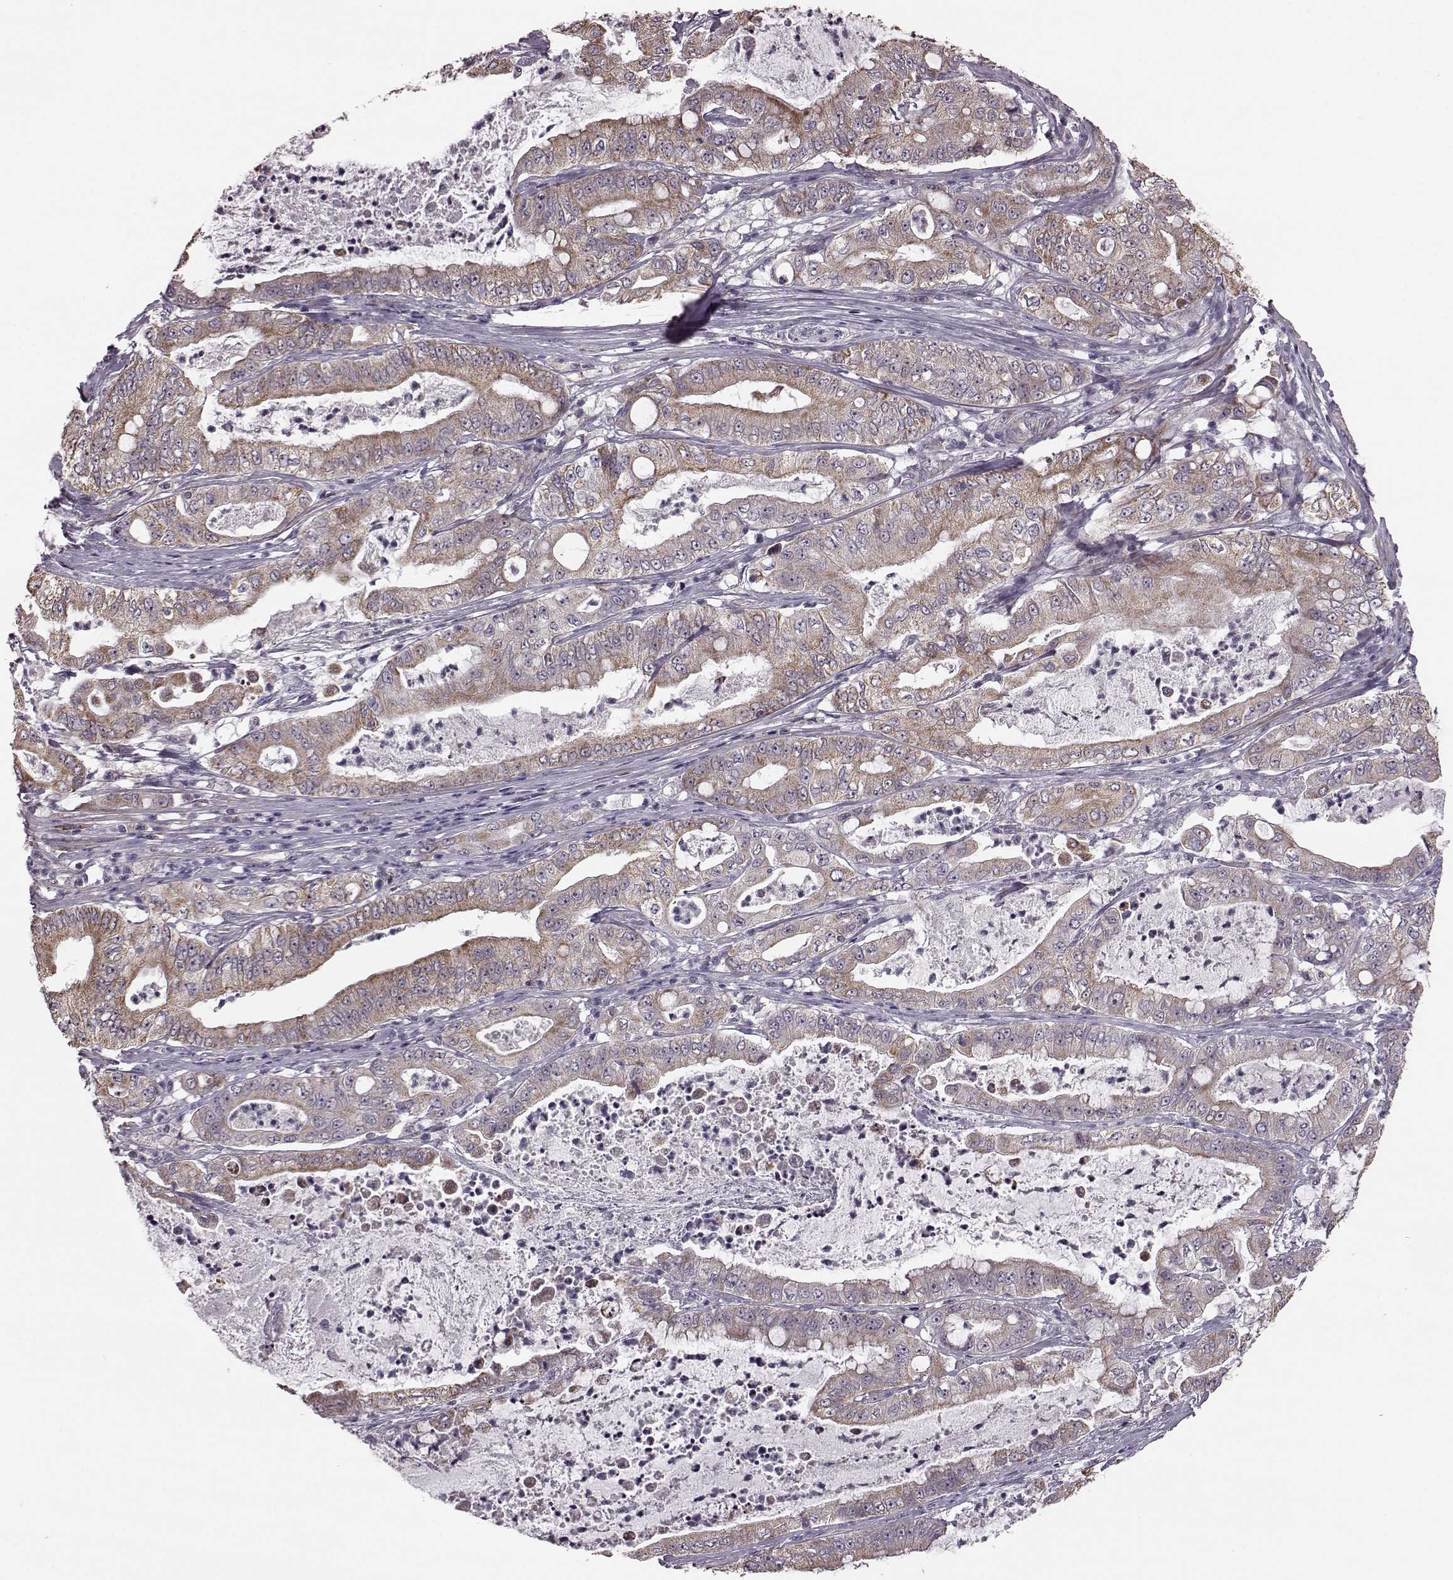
{"staining": {"intensity": "moderate", "quantity": ">75%", "location": "cytoplasmic/membranous"}, "tissue": "pancreatic cancer", "cell_type": "Tumor cells", "image_type": "cancer", "snomed": [{"axis": "morphology", "description": "Adenocarcinoma, NOS"}, {"axis": "topography", "description": "Pancreas"}], "caption": "Pancreatic cancer (adenocarcinoma) tissue shows moderate cytoplasmic/membranous positivity in approximately >75% of tumor cells", "gene": "PUDP", "patient": {"sex": "male", "age": 71}}